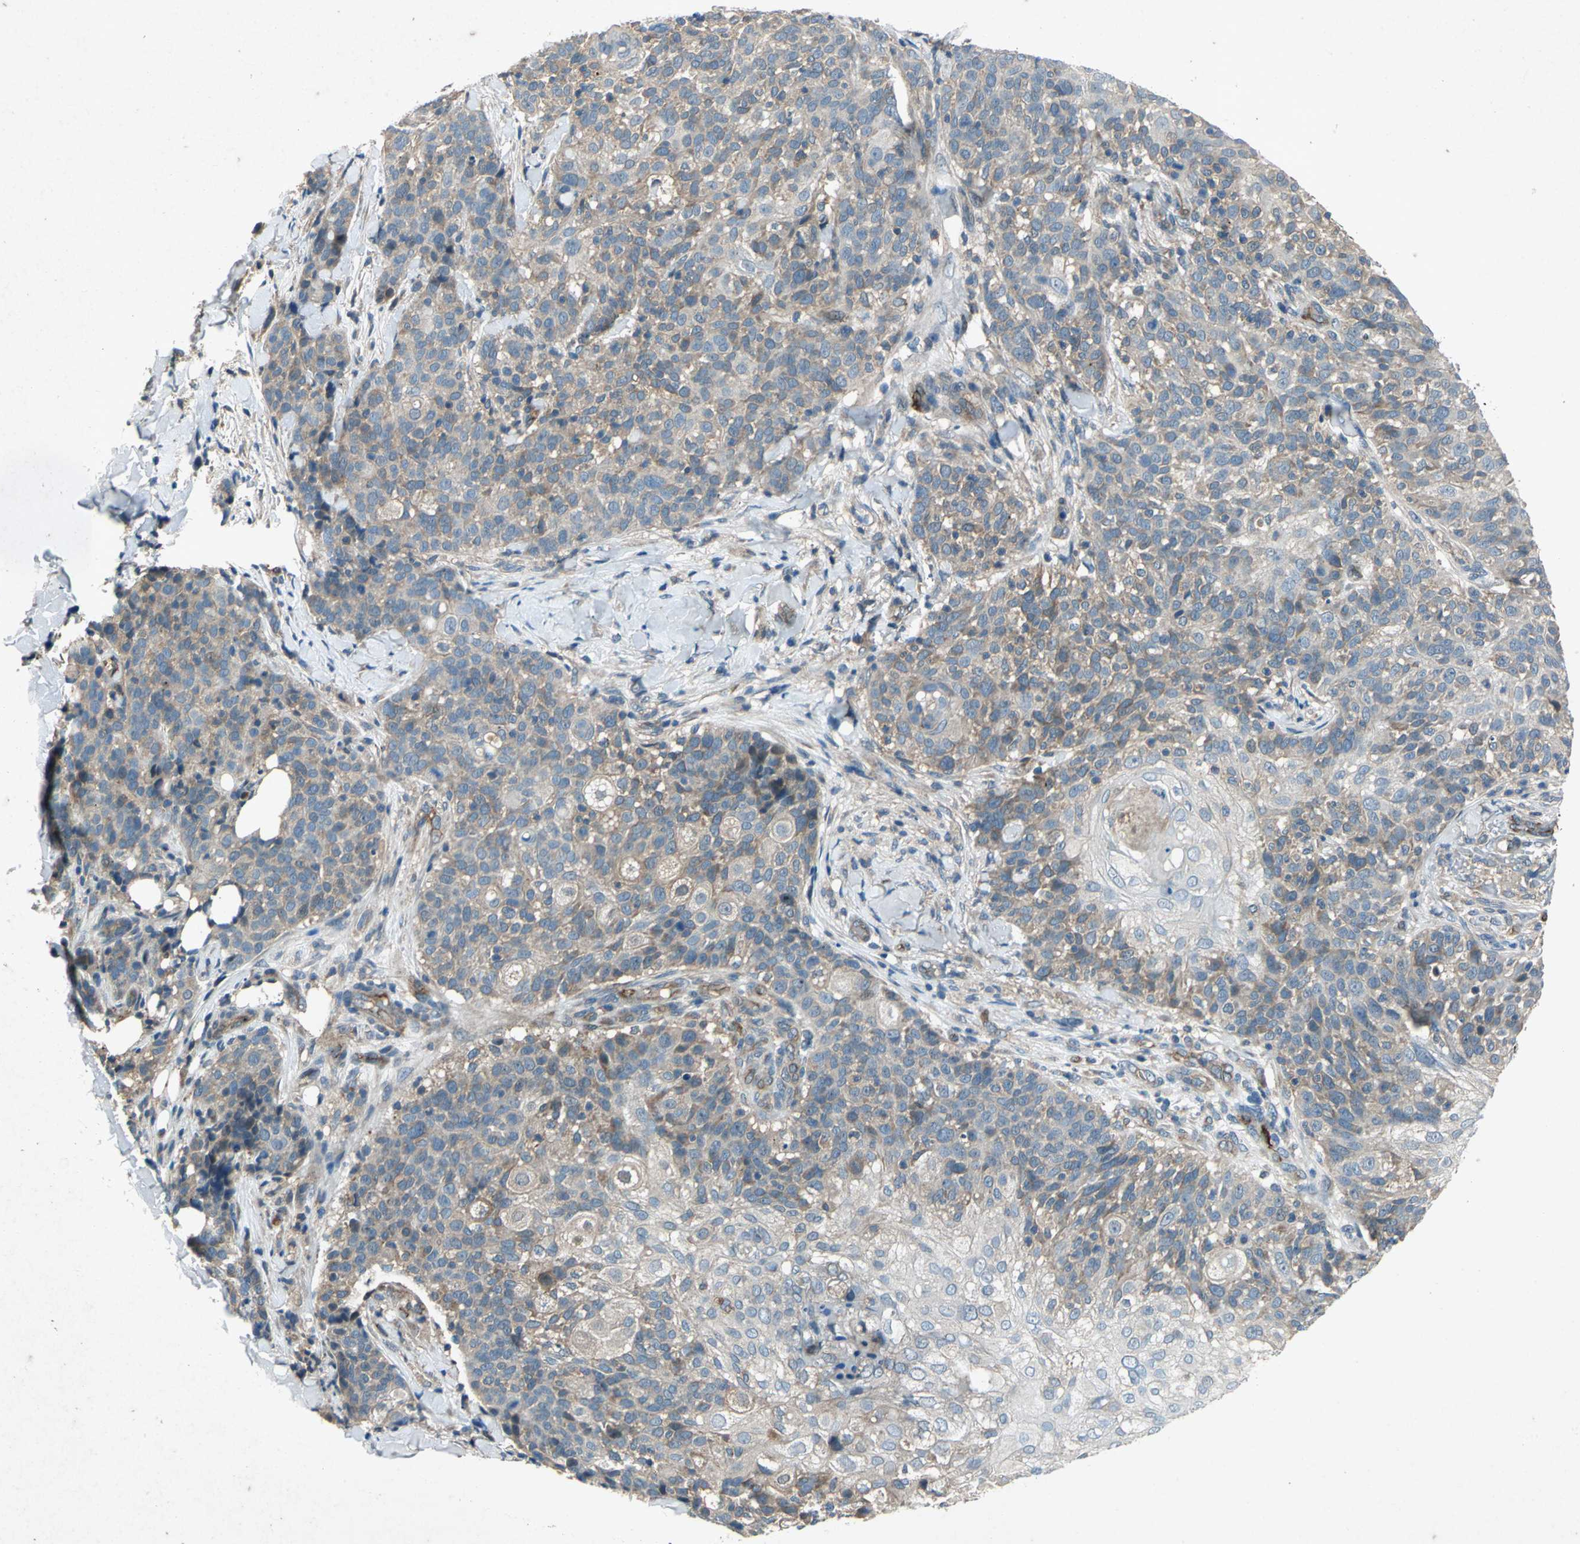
{"staining": {"intensity": "weak", "quantity": "25%-75%", "location": "cytoplasmic/membranous"}, "tissue": "skin cancer", "cell_type": "Tumor cells", "image_type": "cancer", "snomed": [{"axis": "morphology", "description": "Normal tissue, NOS"}, {"axis": "morphology", "description": "Squamous cell carcinoma, NOS"}, {"axis": "topography", "description": "Skin"}], "caption": "The image reveals immunohistochemical staining of skin cancer. There is weak cytoplasmic/membranous expression is seen in about 25%-75% of tumor cells.", "gene": "EMCN", "patient": {"sex": "female", "age": 83}}